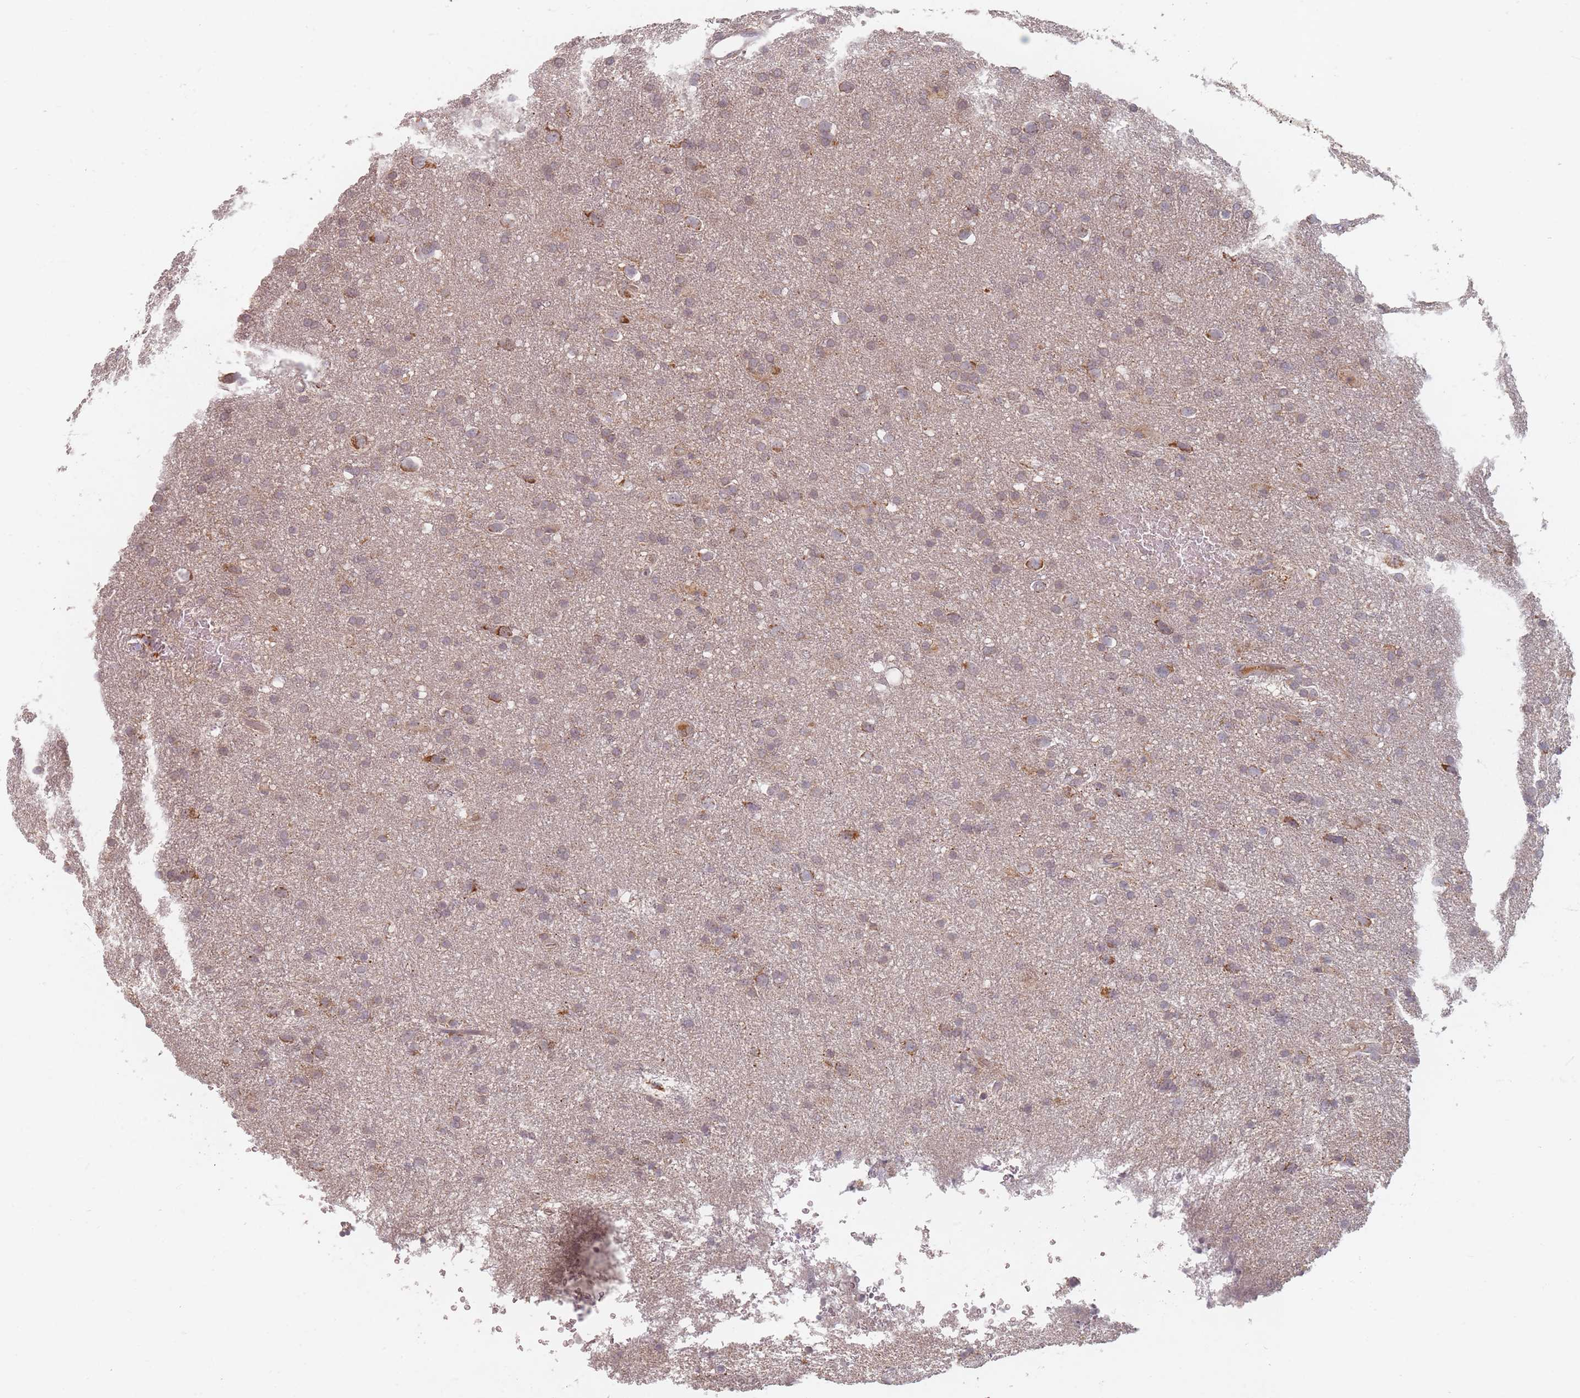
{"staining": {"intensity": "moderate", "quantity": "<25%", "location": "cytoplasmic/membranous"}, "tissue": "glioma", "cell_type": "Tumor cells", "image_type": "cancer", "snomed": [{"axis": "morphology", "description": "Glioma, malignant, Low grade"}, {"axis": "topography", "description": "Brain"}], "caption": "The immunohistochemical stain labels moderate cytoplasmic/membranous expression in tumor cells of glioma tissue.", "gene": "OR2M4", "patient": {"sex": "female", "age": 32}}